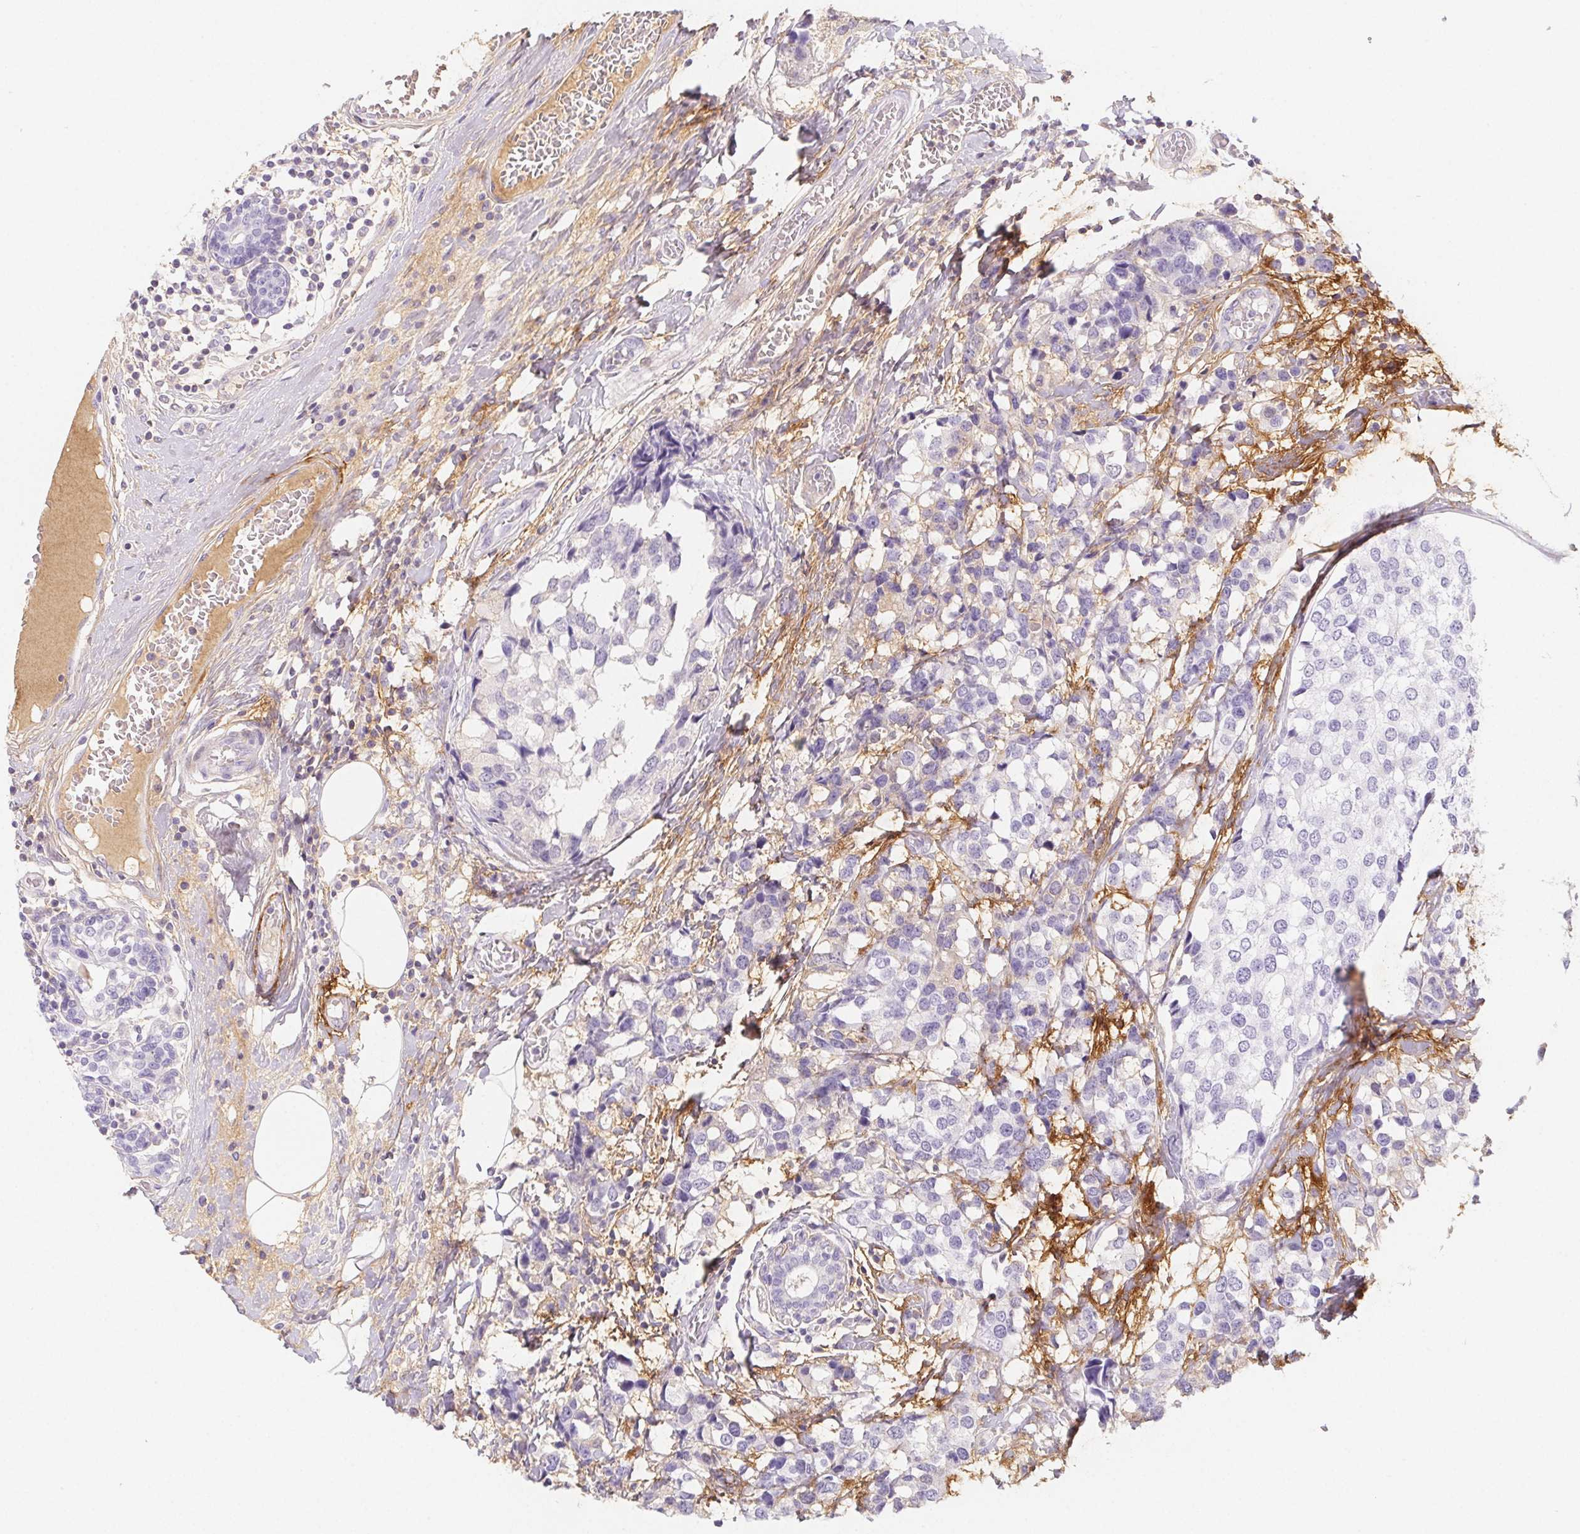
{"staining": {"intensity": "negative", "quantity": "none", "location": "none"}, "tissue": "breast cancer", "cell_type": "Tumor cells", "image_type": "cancer", "snomed": [{"axis": "morphology", "description": "Lobular carcinoma"}, {"axis": "topography", "description": "Breast"}], "caption": "Immunohistochemistry histopathology image of lobular carcinoma (breast) stained for a protein (brown), which displays no expression in tumor cells.", "gene": "ITIH2", "patient": {"sex": "female", "age": 59}}